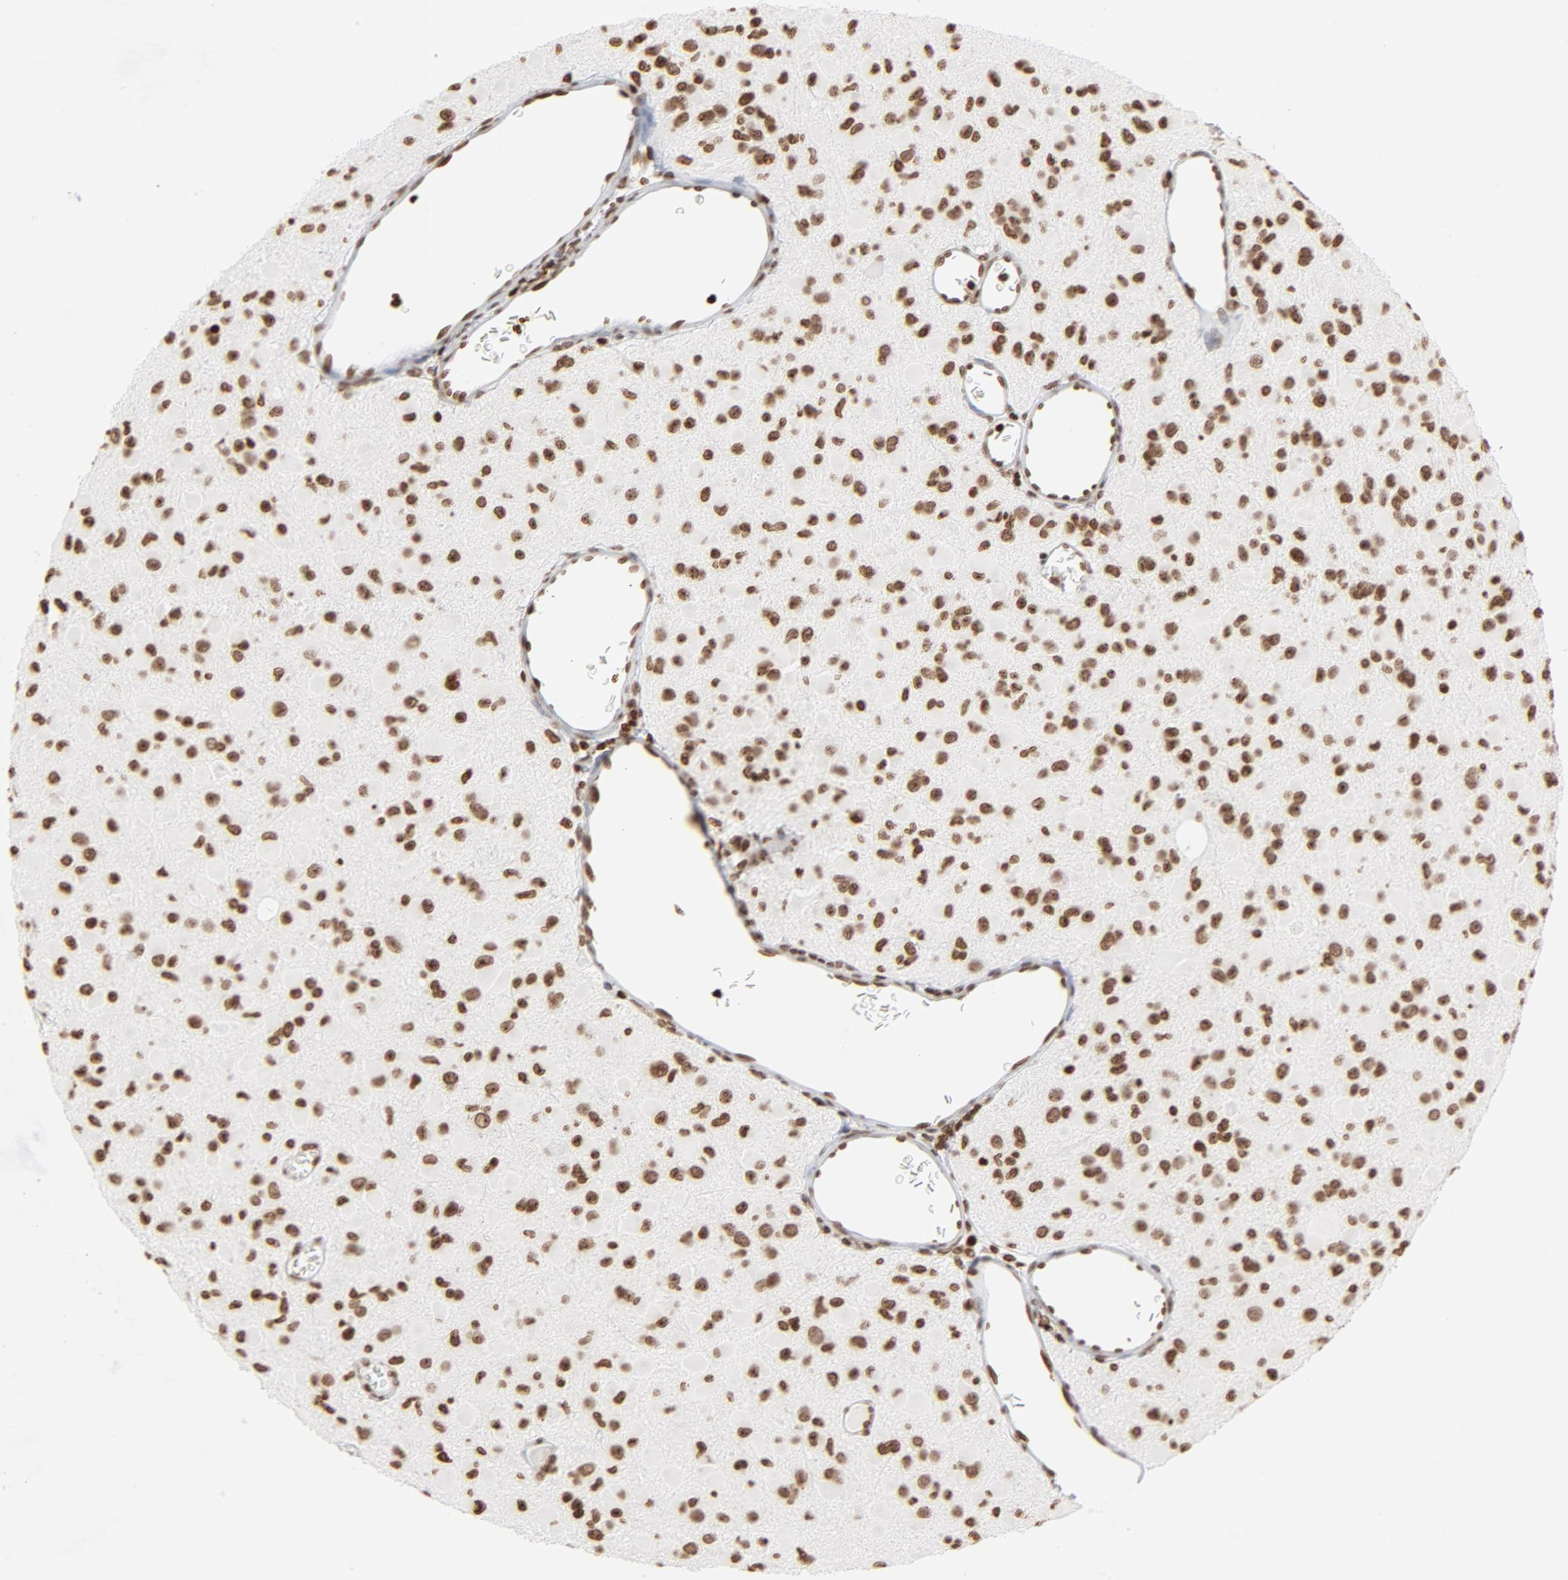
{"staining": {"intensity": "moderate", "quantity": ">75%", "location": "nuclear"}, "tissue": "glioma", "cell_type": "Tumor cells", "image_type": "cancer", "snomed": [{"axis": "morphology", "description": "Glioma, malignant, Low grade"}, {"axis": "topography", "description": "Brain"}], "caption": "Brown immunohistochemical staining in glioma reveals moderate nuclear positivity in approximately >75% of tumor cells. The protein is shown in brown color, while the nuclei are stained blue.", "gene": "H2AC12", "patient": {"sex": "male", "age": 42}}